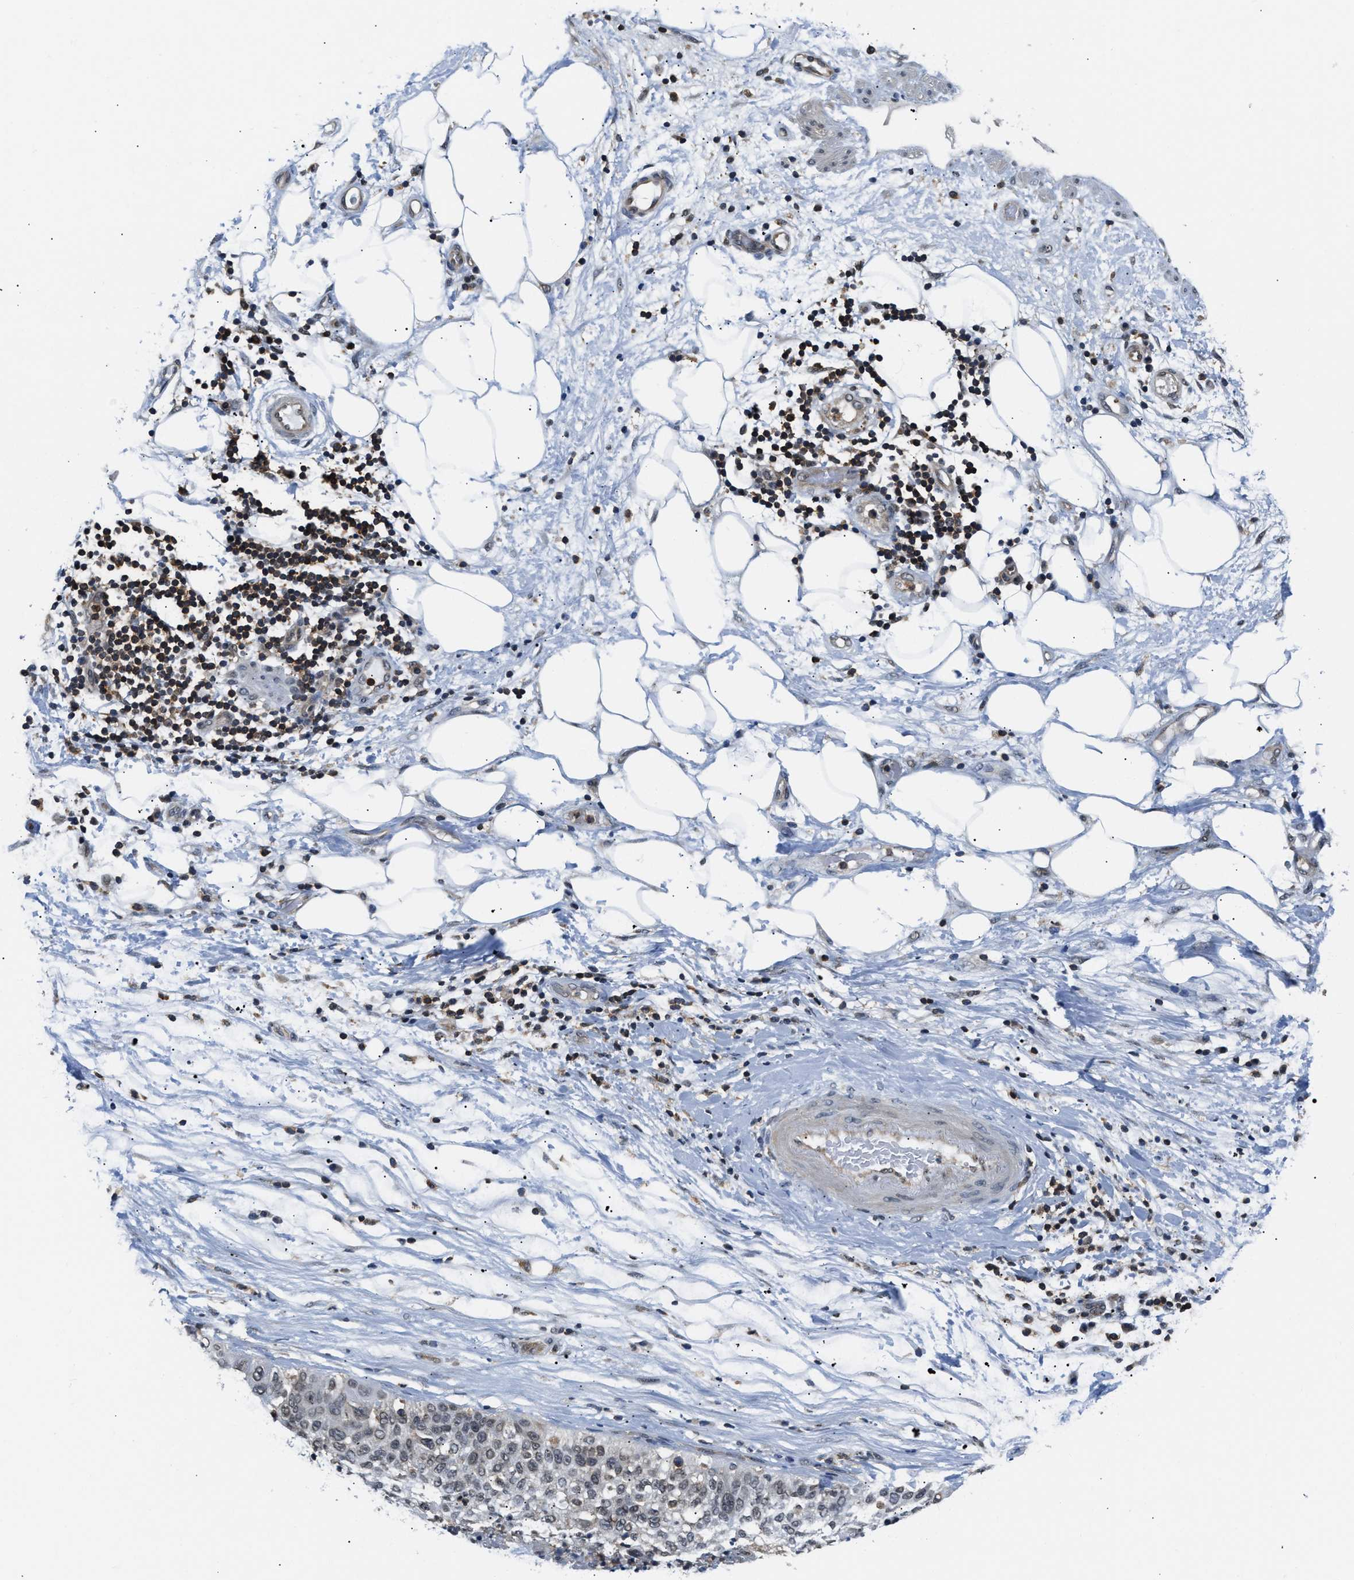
{"staining": {"intensity": "weak", "quantity": "<25%", "location": "nuclear"}, "tissue": "lung cancer", "cell_type": "Tumor cells", "image_type": "cancer", "snomed": [{"axis": "morphology", "description": "Inflammation, NOS"}, {"axis": "morphology", "description": "Squamous cell carcinoma, NOS"}, {"axis": "topography", "description": "Lymph node"}, {"axis": "topography", "description": "Soft tissue"}, {"axis": "topography", "description": "Lung"}], "caption": "Protein analysis of squamous cell carcinoma (lung) shows no significant positivity in tumor cells.", "gene": "STK10", "patient": {"sex": "male", "age": 66}}